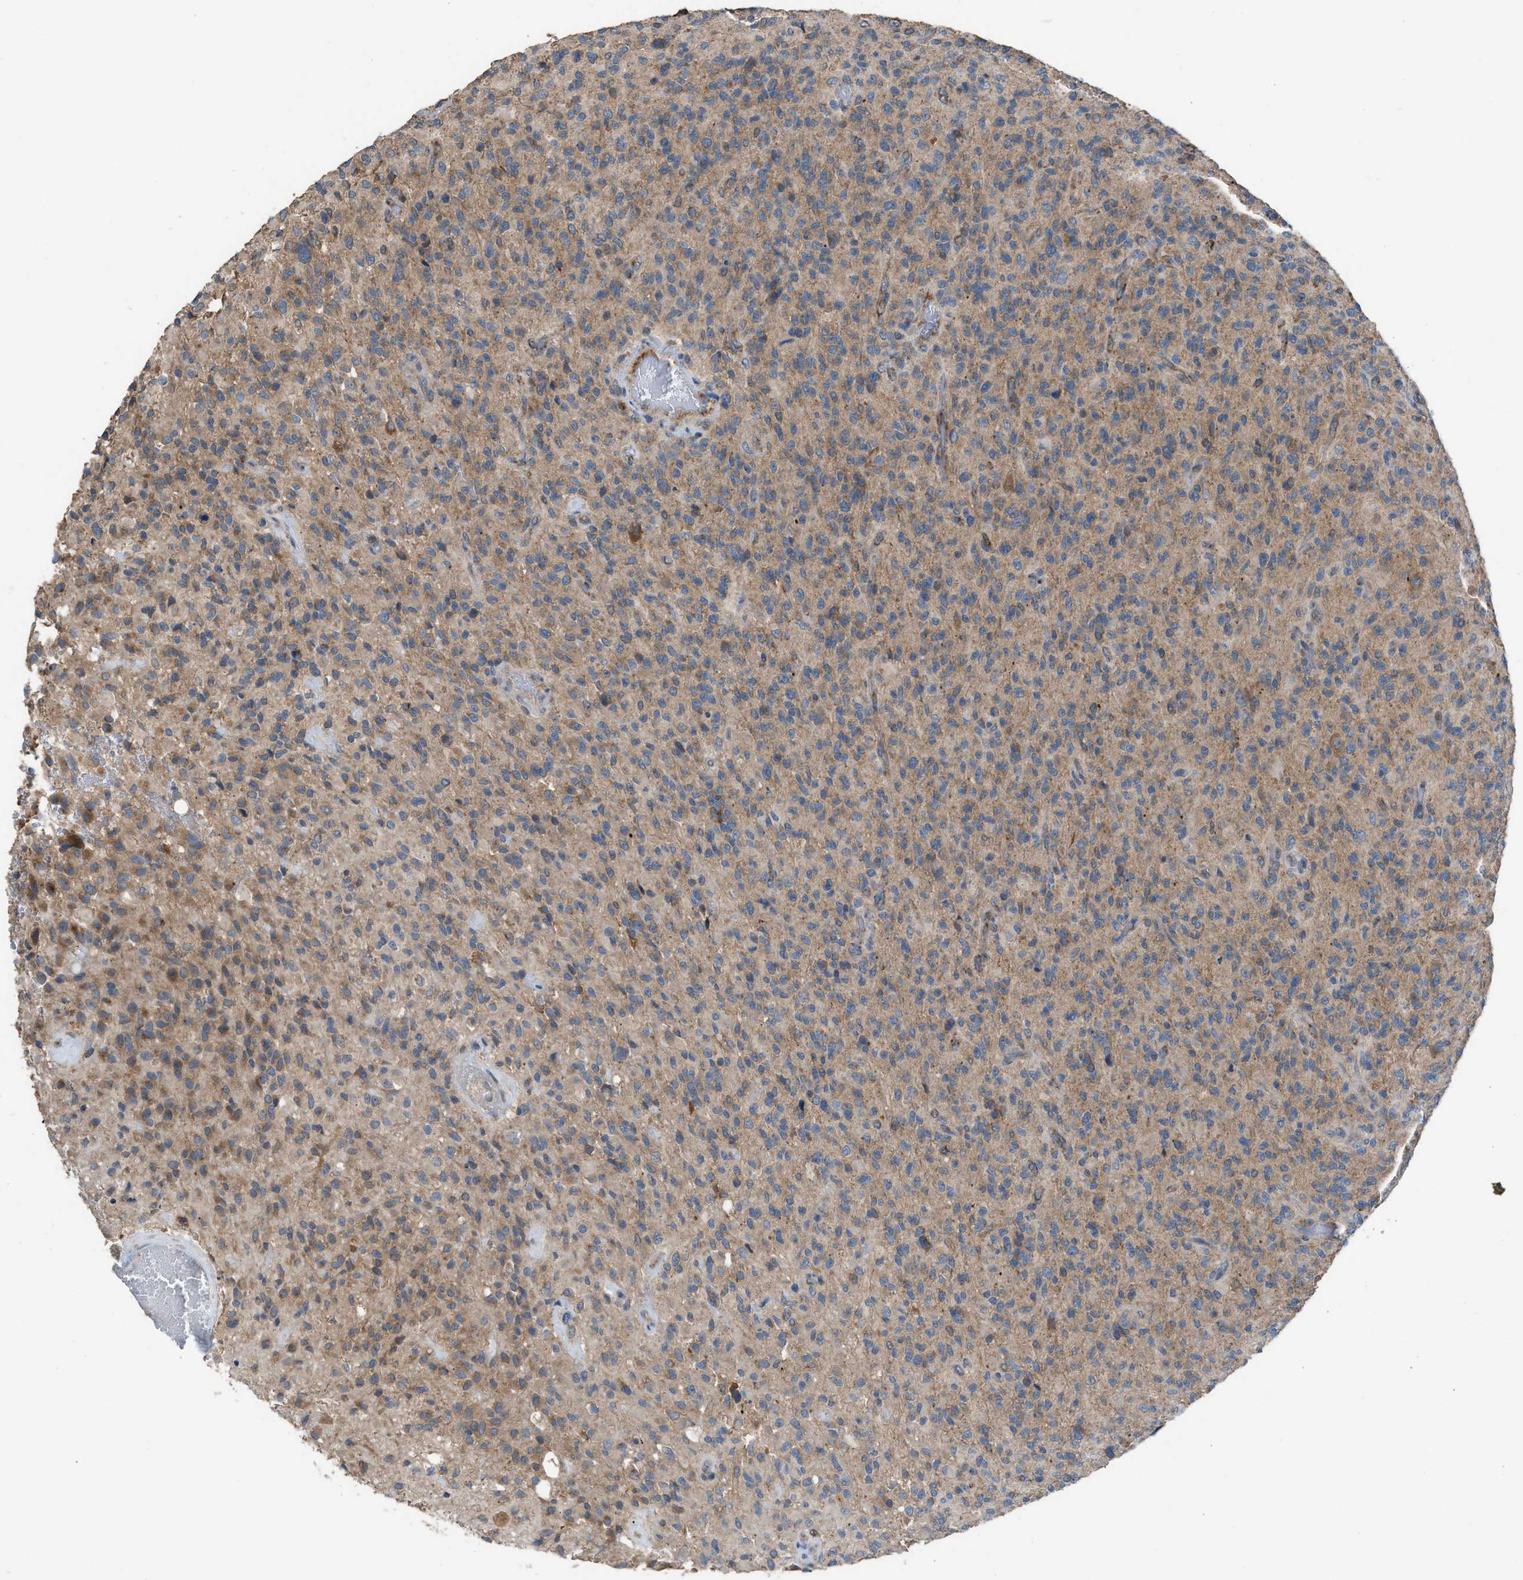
{"staining": {"intensity": "weak", "quantity": ">75%", "location": "cytoplasmic/membranous"}, "tissue": "glioma", "cell_type": "Tumor cells", "image_type": "cancer", "snomed": [{"axis": "morphology", "description": "Glioma, malignant, High grade"}, {"axis": "topography", "description": "Brain"}], "caption": "Protein expression analysis of human malignant glioma (high-grade) reveals weak cytoplasmic/membranous positivity in approximately >75% of tumor cells.", "gene": "TPK1", "patient": {"sex": "male", "age": 71}}